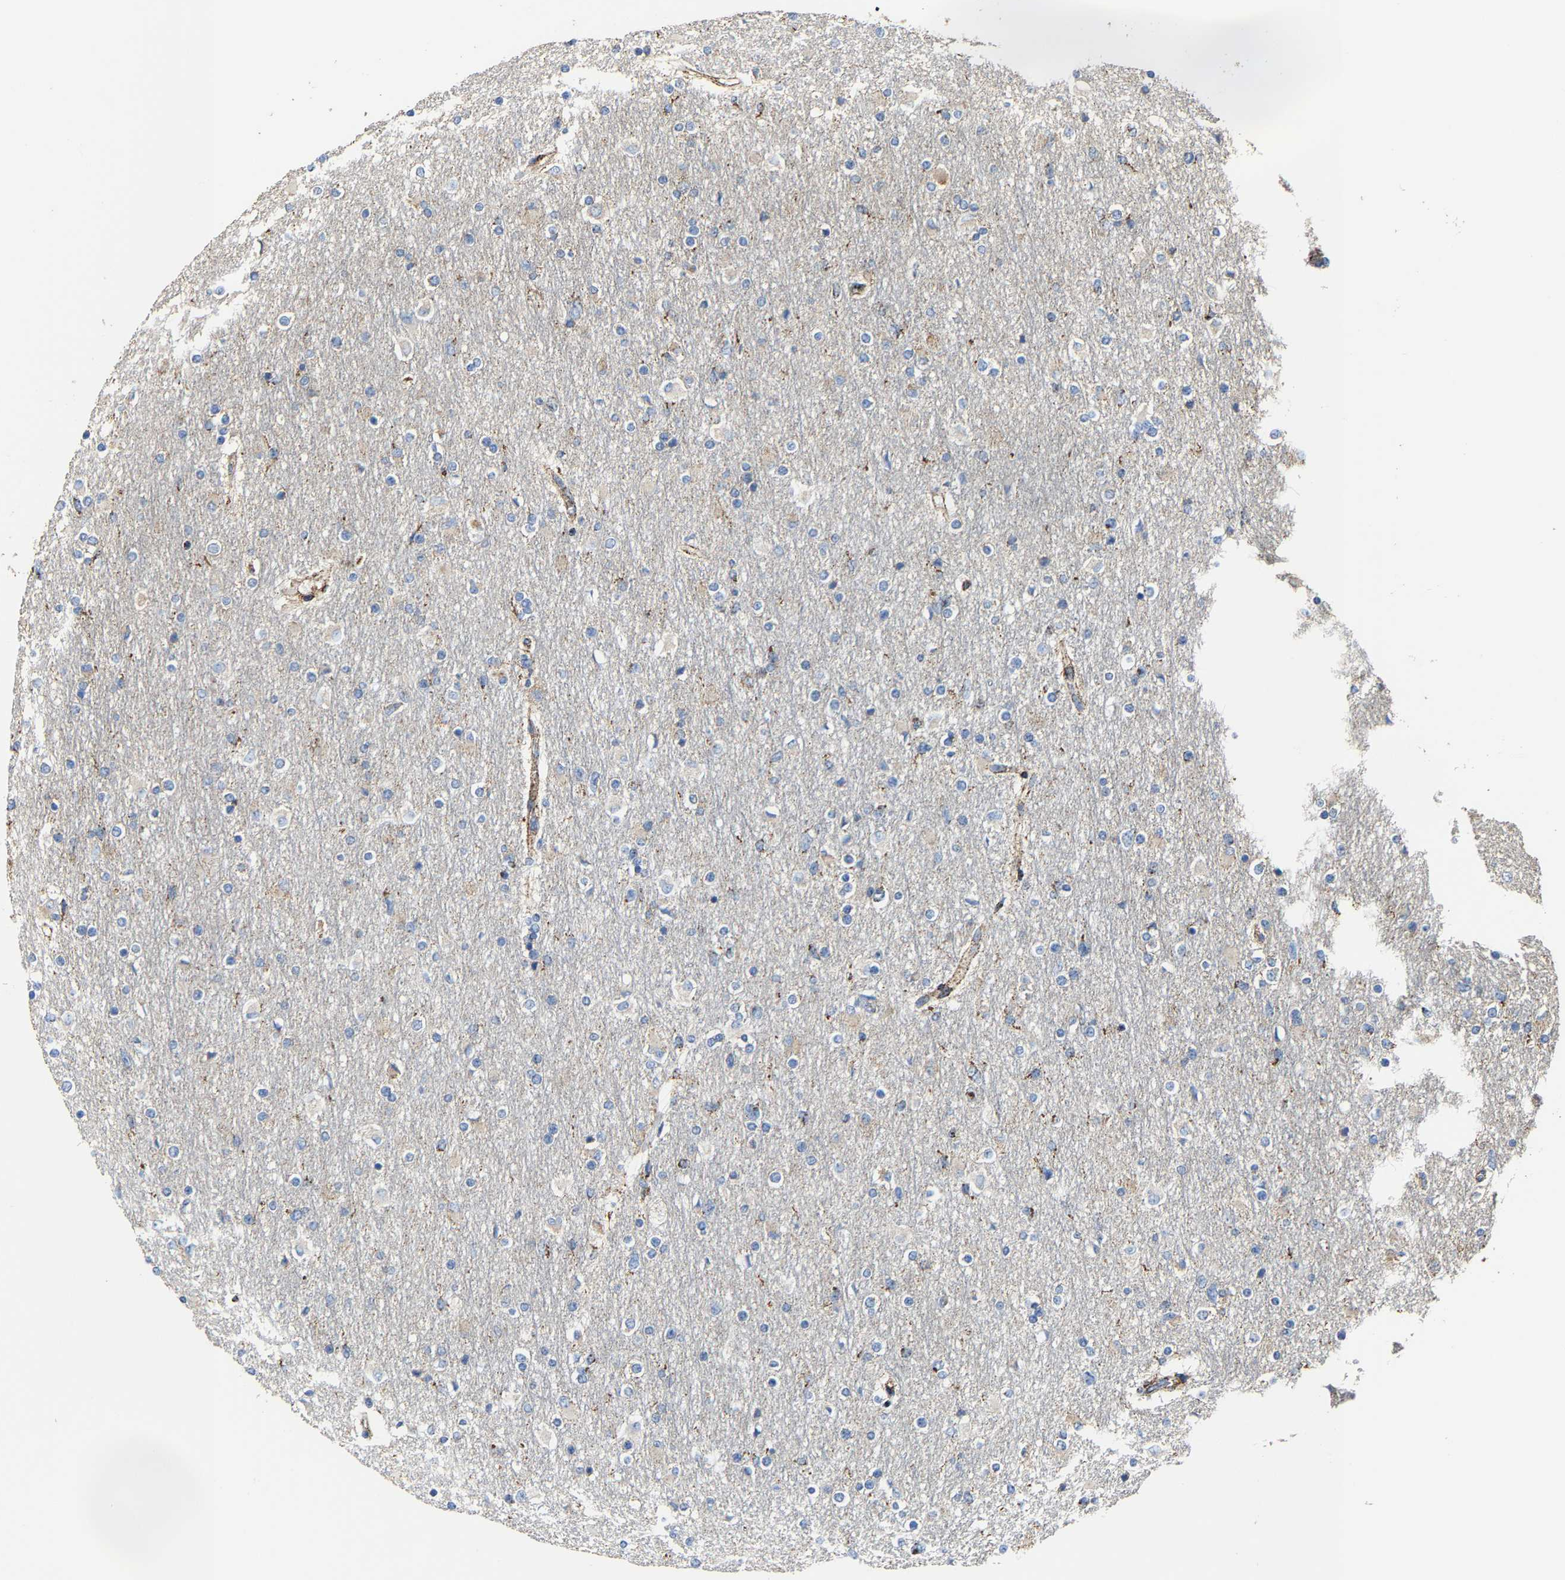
{"staining": {"intensity": "weak", "quantity": "<25%", "location": "cytoplasmic/membranous"}, "tissue": "glioma", "cell_type": "Tumor cells", "image_type": "cancer", "snomed": [{"axis": "morphology", "description": "Glioma, malignant, High grade"}, {"axis": "topography", "description": "Cerebral cortex"}], "caption": "High magnification brightfield microscopy of glioma stained with DAB (3,3'-diaminobenzidine) (brown) and counterstained with hematoxylin (blue): tumor cells show no significant expression. Nuclei are stained in blue.", "gene": "NDUFV3", "patient": {"sex": "female", "age": 36}}